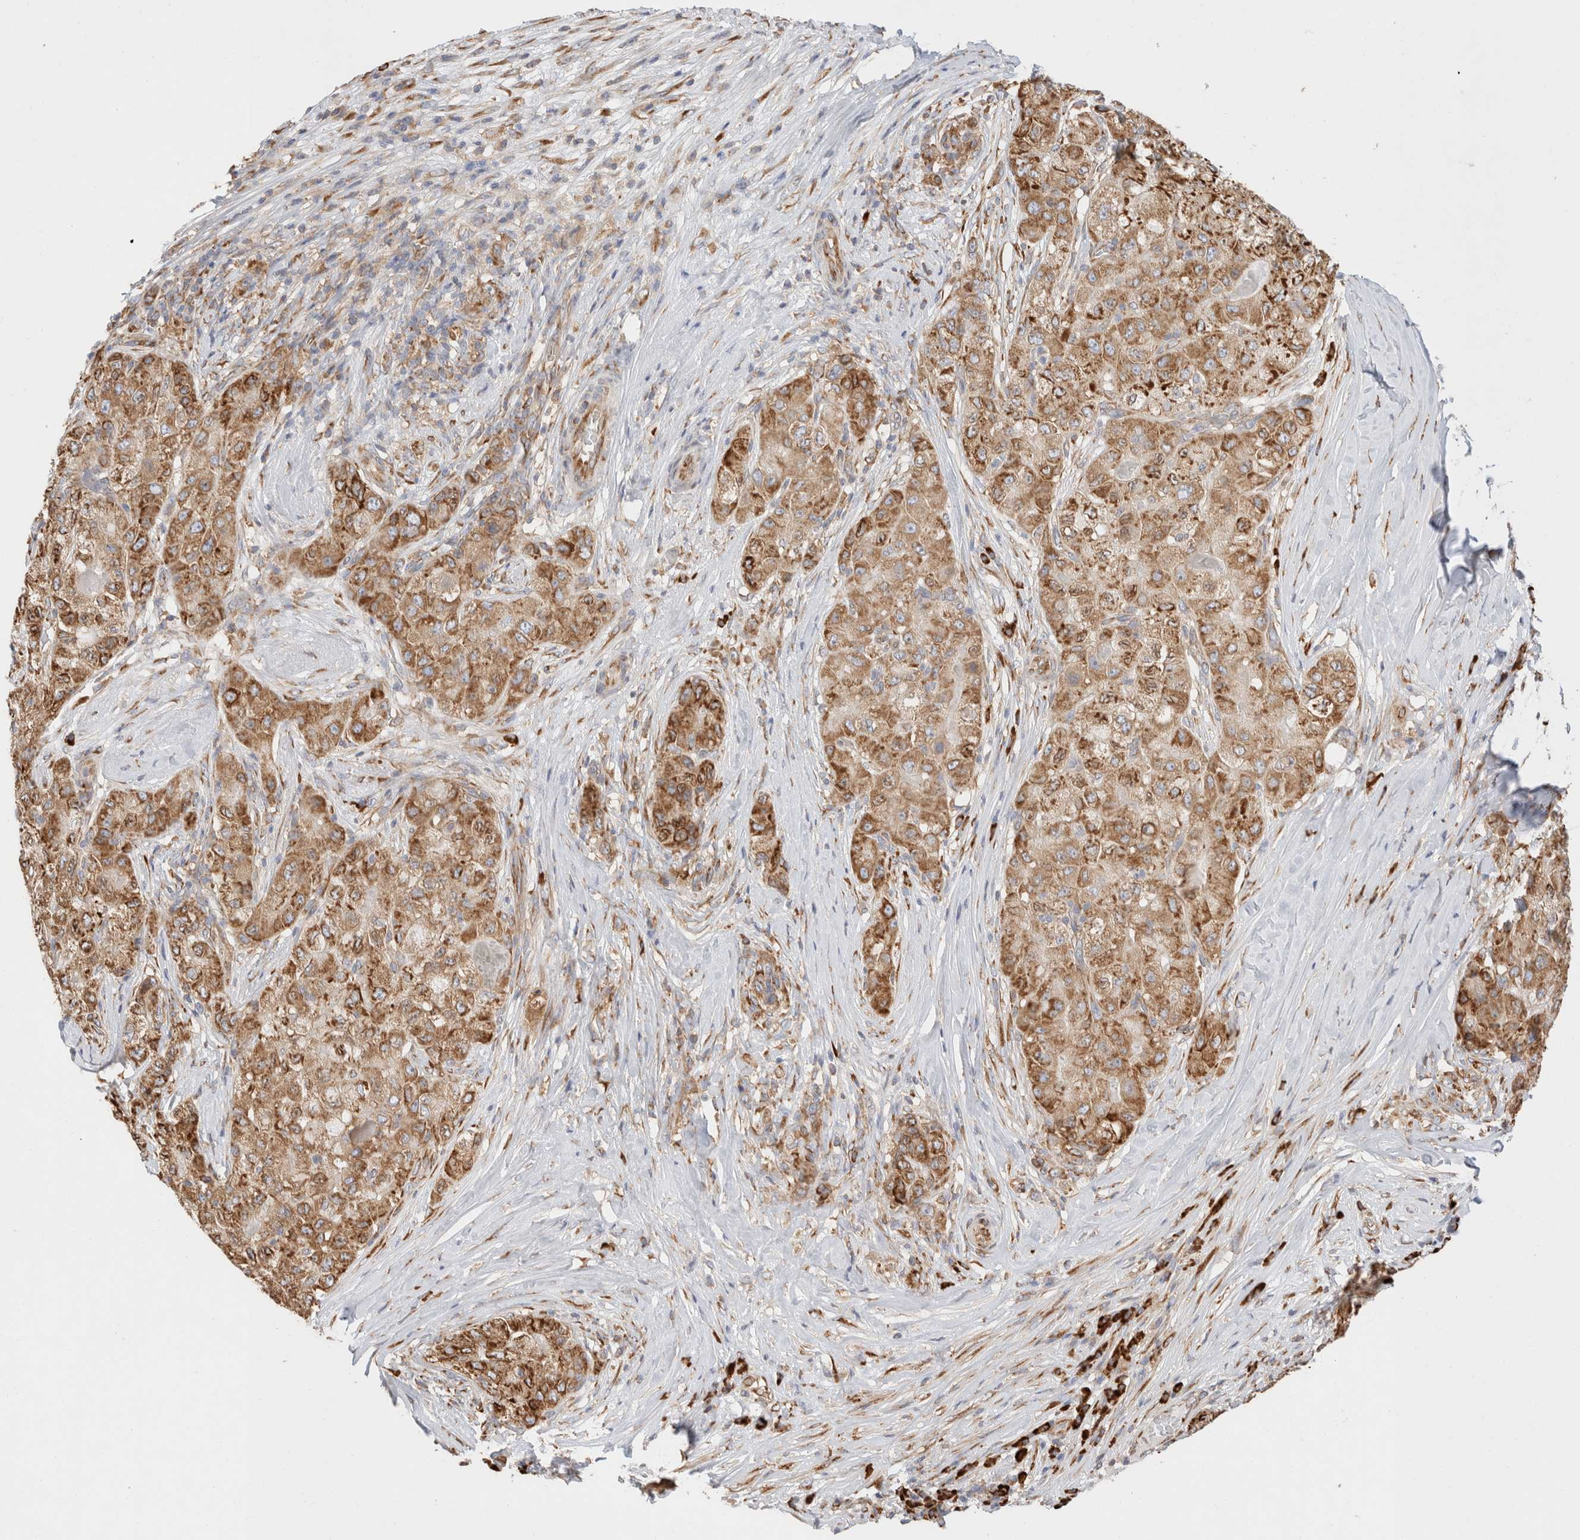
{"staining": {"intensity": "strong", "quantity": ">75%", "location": "cytoplasmic/membranous"}, "tissue": "liver cancer", "cell_type": "Tumor cells", "image_type": "cancer", "snomed": [{"axis": "morphology", "description": "Carcinoma, Hepatocellular, NOS"}, {"axis": "topography", "description": "Liver"}], "caption": "The immunohistochemical stain highlights strong cytoplasmic/membranous staining in tumor cells of liver hepatocellular carcinoma tissue.", "gene": "ZC2HC1A", "patient": {"sex": "male", "age": 80}}